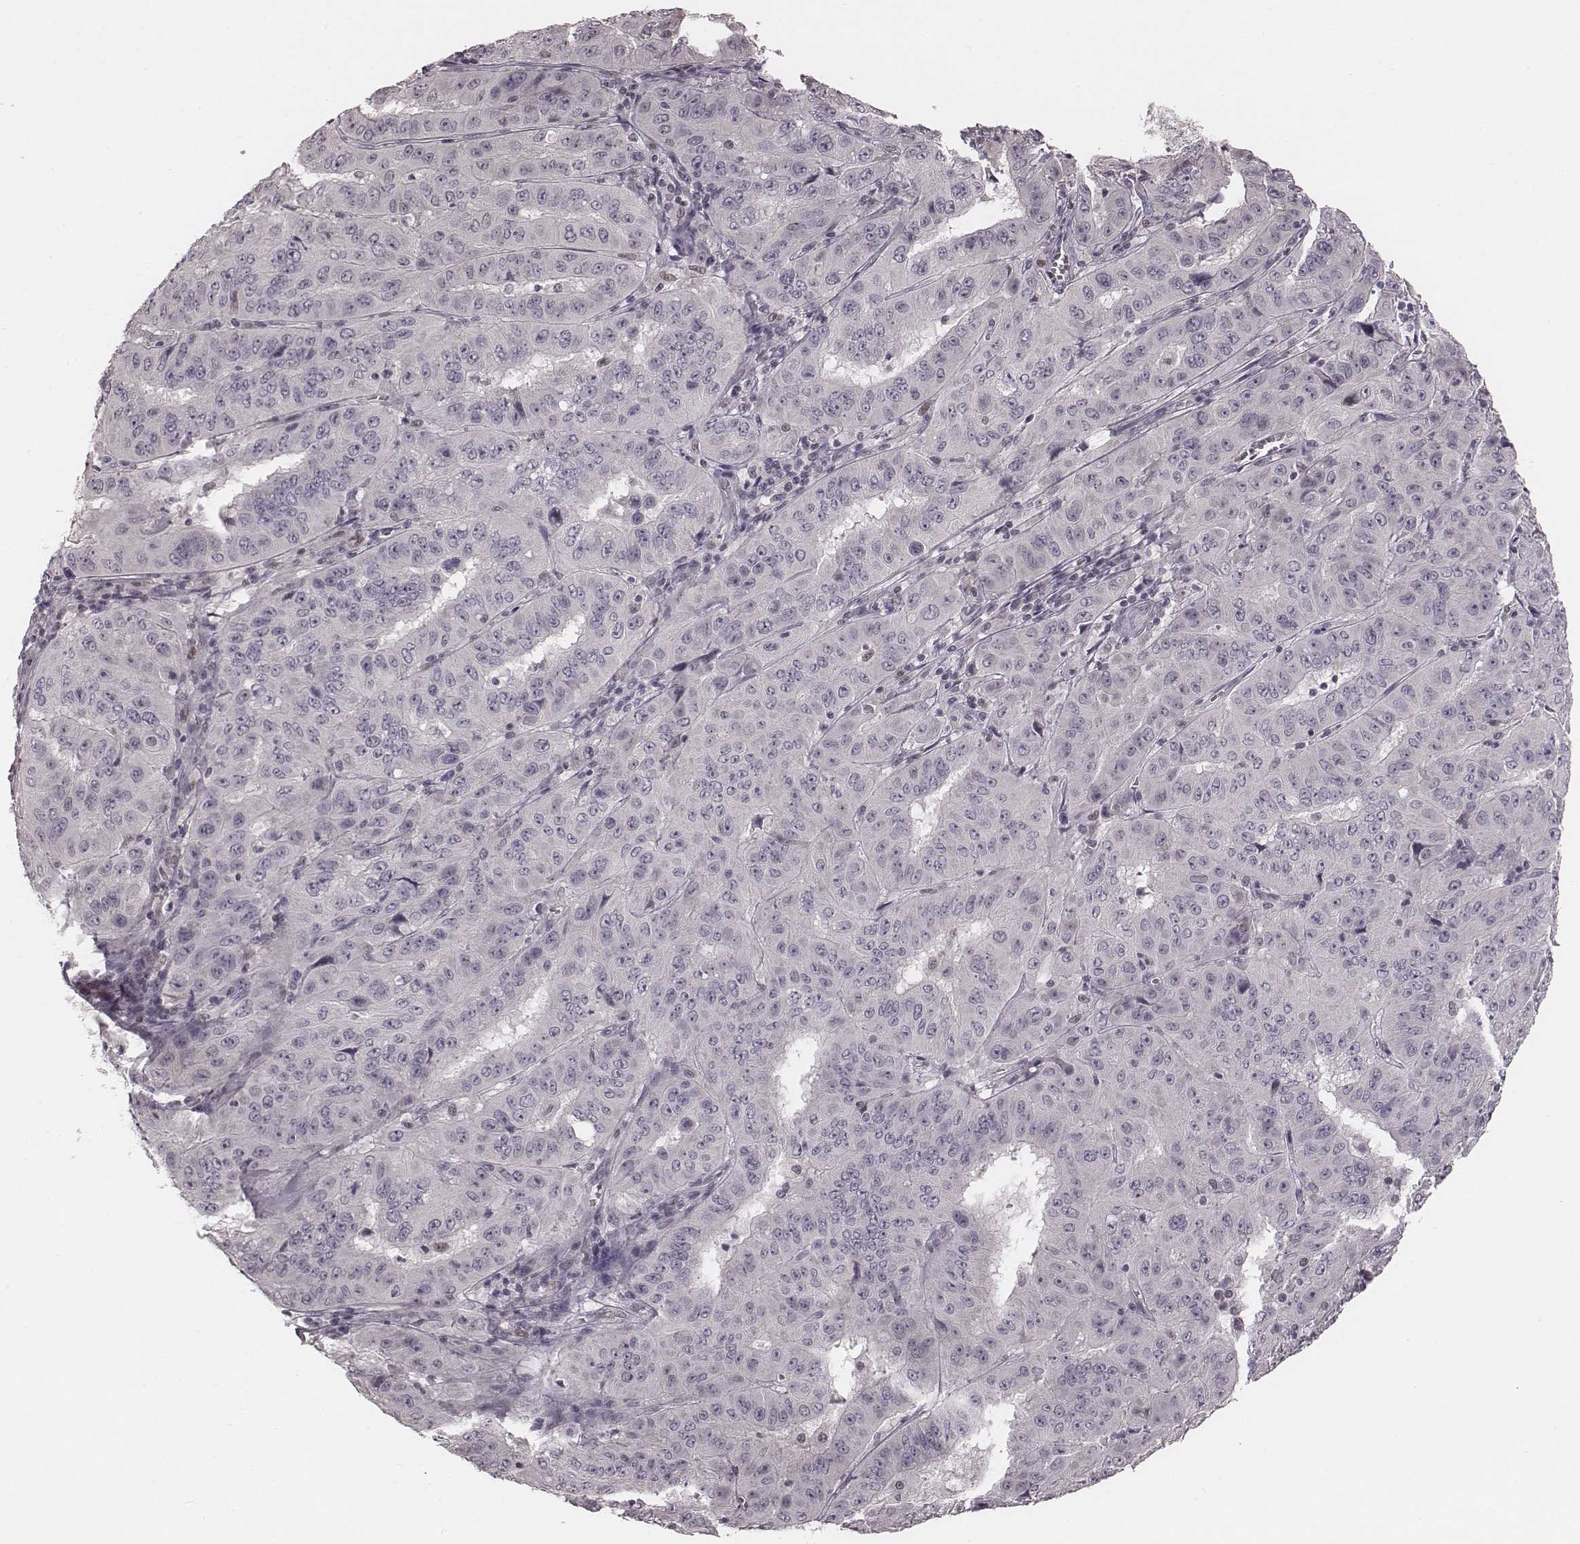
{"staining": {"intensity": "negative", "quantity": "none", "location": "none"}, "tissue": "pancreatic cancer", "cell_type": "Tumor cells", "image_type": "cancer", "snomed": [{"axis": "morphology", "description": "Adenocarcinoma, NOS"}, {"axis": "topography", "description": "Pancreas"}], "caption": "Pancreatic cancer was stained to show a protein in brown. There is no significant expression in tumor cells.", "gene": "IQCG", "patient": {"sex": "male", "age": 63}}